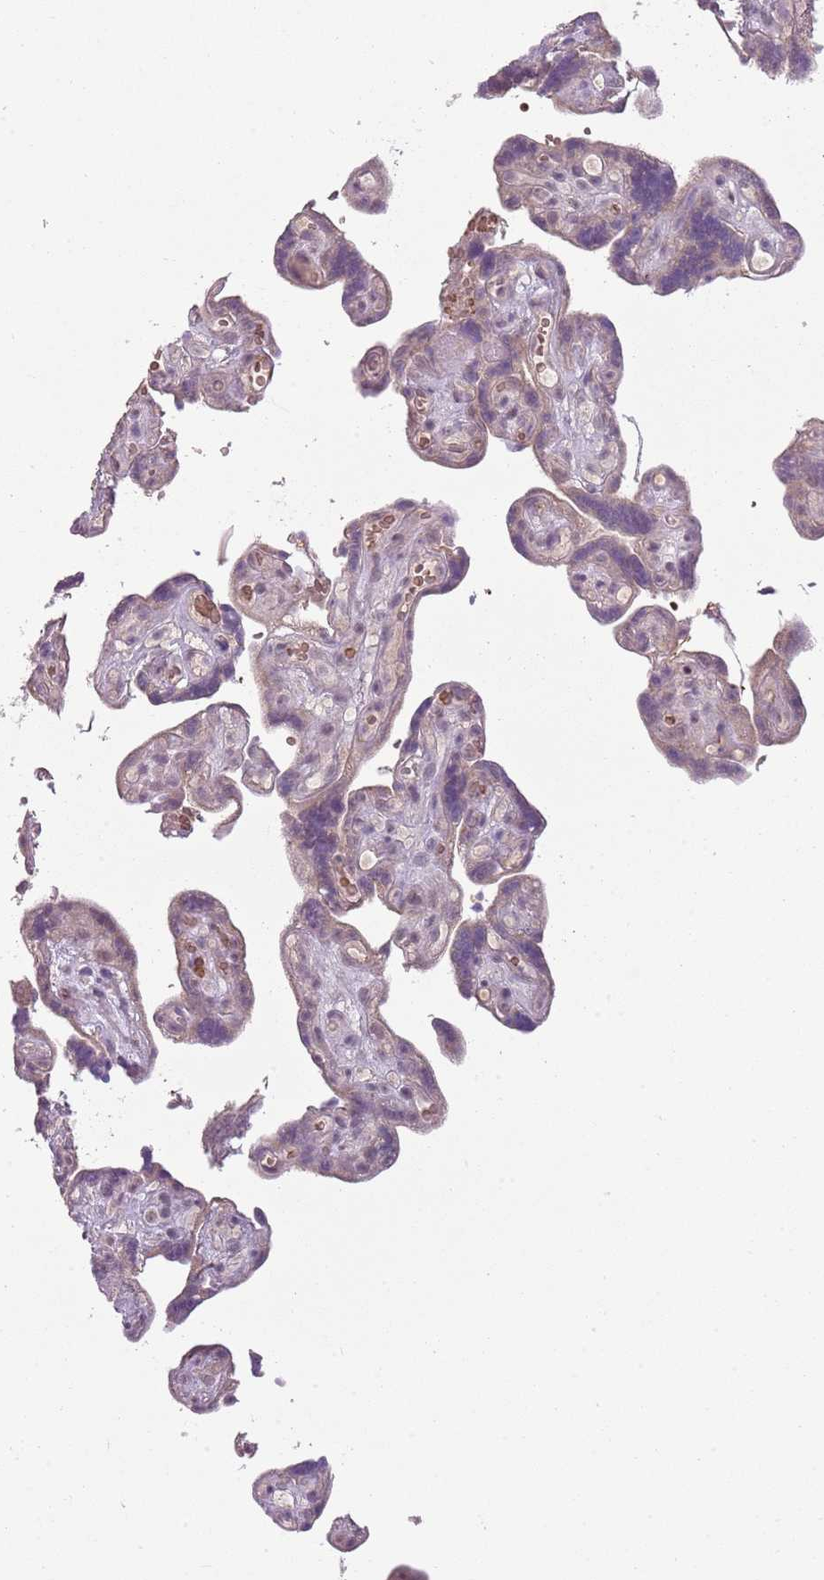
{"staining": {"intensity": "weak", "quantity": ">75%", "location": "cytoplasmic/membranous,nuclear"}, "tissue": "placenta", "cell_type": "Decidual cells", "image_type": "normal", "snomed": [{"axis": "morphology", "description": "Normal tissue, NOS"}, {"axis": "topography", "description": "Placenta"}], "caption": "Weak cytoplasmic/membranous,nuclear protein staining is appreciated in approximately >75% of decidual cells in placenta. The staining was performed using DAB (3,3'-diaminobenzidine), with brown indicating positive protein expression. Nuclei are stained blue with hematoxylin.", "gene": "TEKT4", "patient": {"sex": "female", "age": 30}}